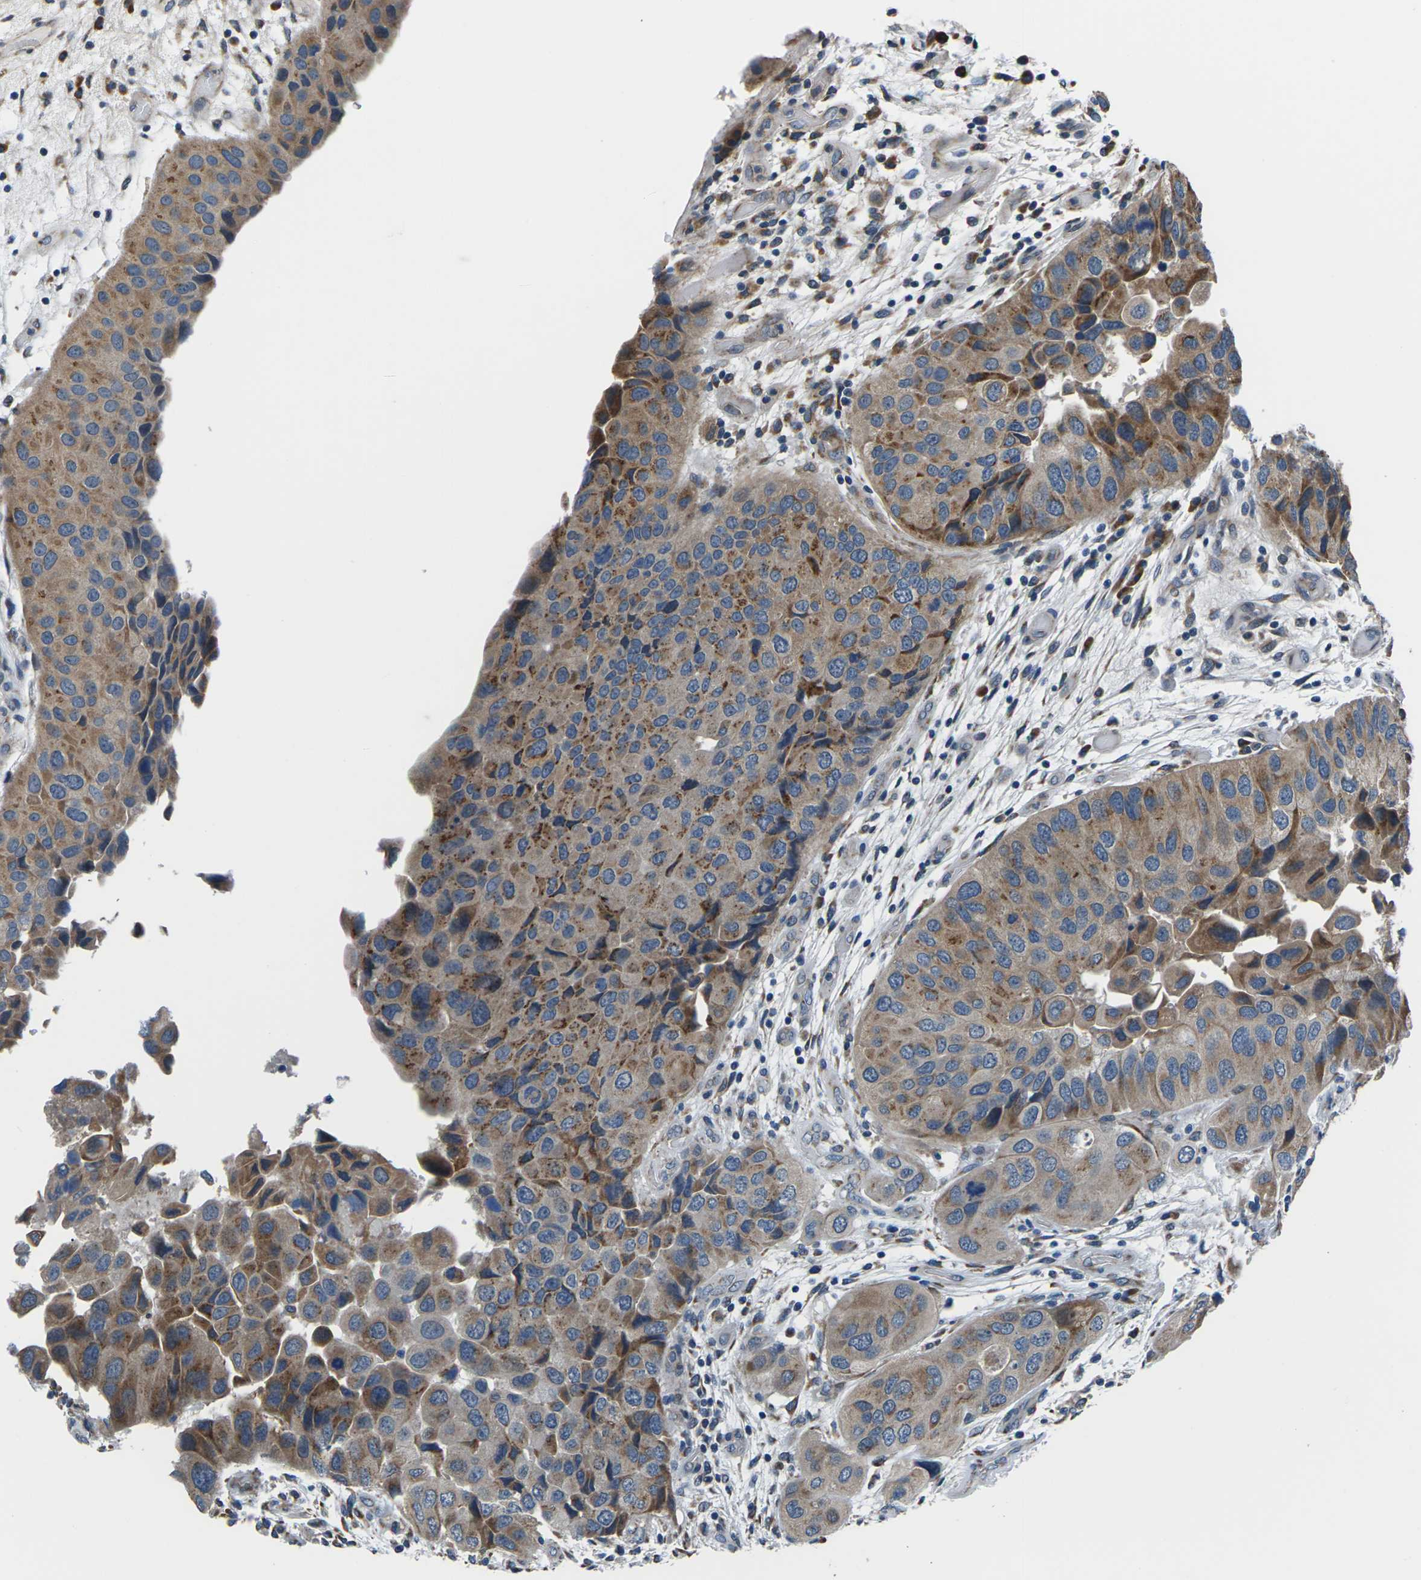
{"staining": {"intensity": "moderate", "quantity": ">75%", "location": "cytoplasmic/membranous"}, "tissue": "urothelial cancer", "cell_type": "Tumor cells", "image_type": "cancer", "snomed": [{"axis": "morphology", "description": "Urothelial carcinoma, High grade"}, {"axis": "topography", "description": "Urinary bladder"}], "caption": "Immunohistochemical staining of urothelial carcinoma (high-grade) demonstrates medium levels of moderate cytoplasmic/membranous protein positivity in approximately >75% of tumor cells.", "gene": "GABRP", "patient": {"sex": "female", "age": 64}}